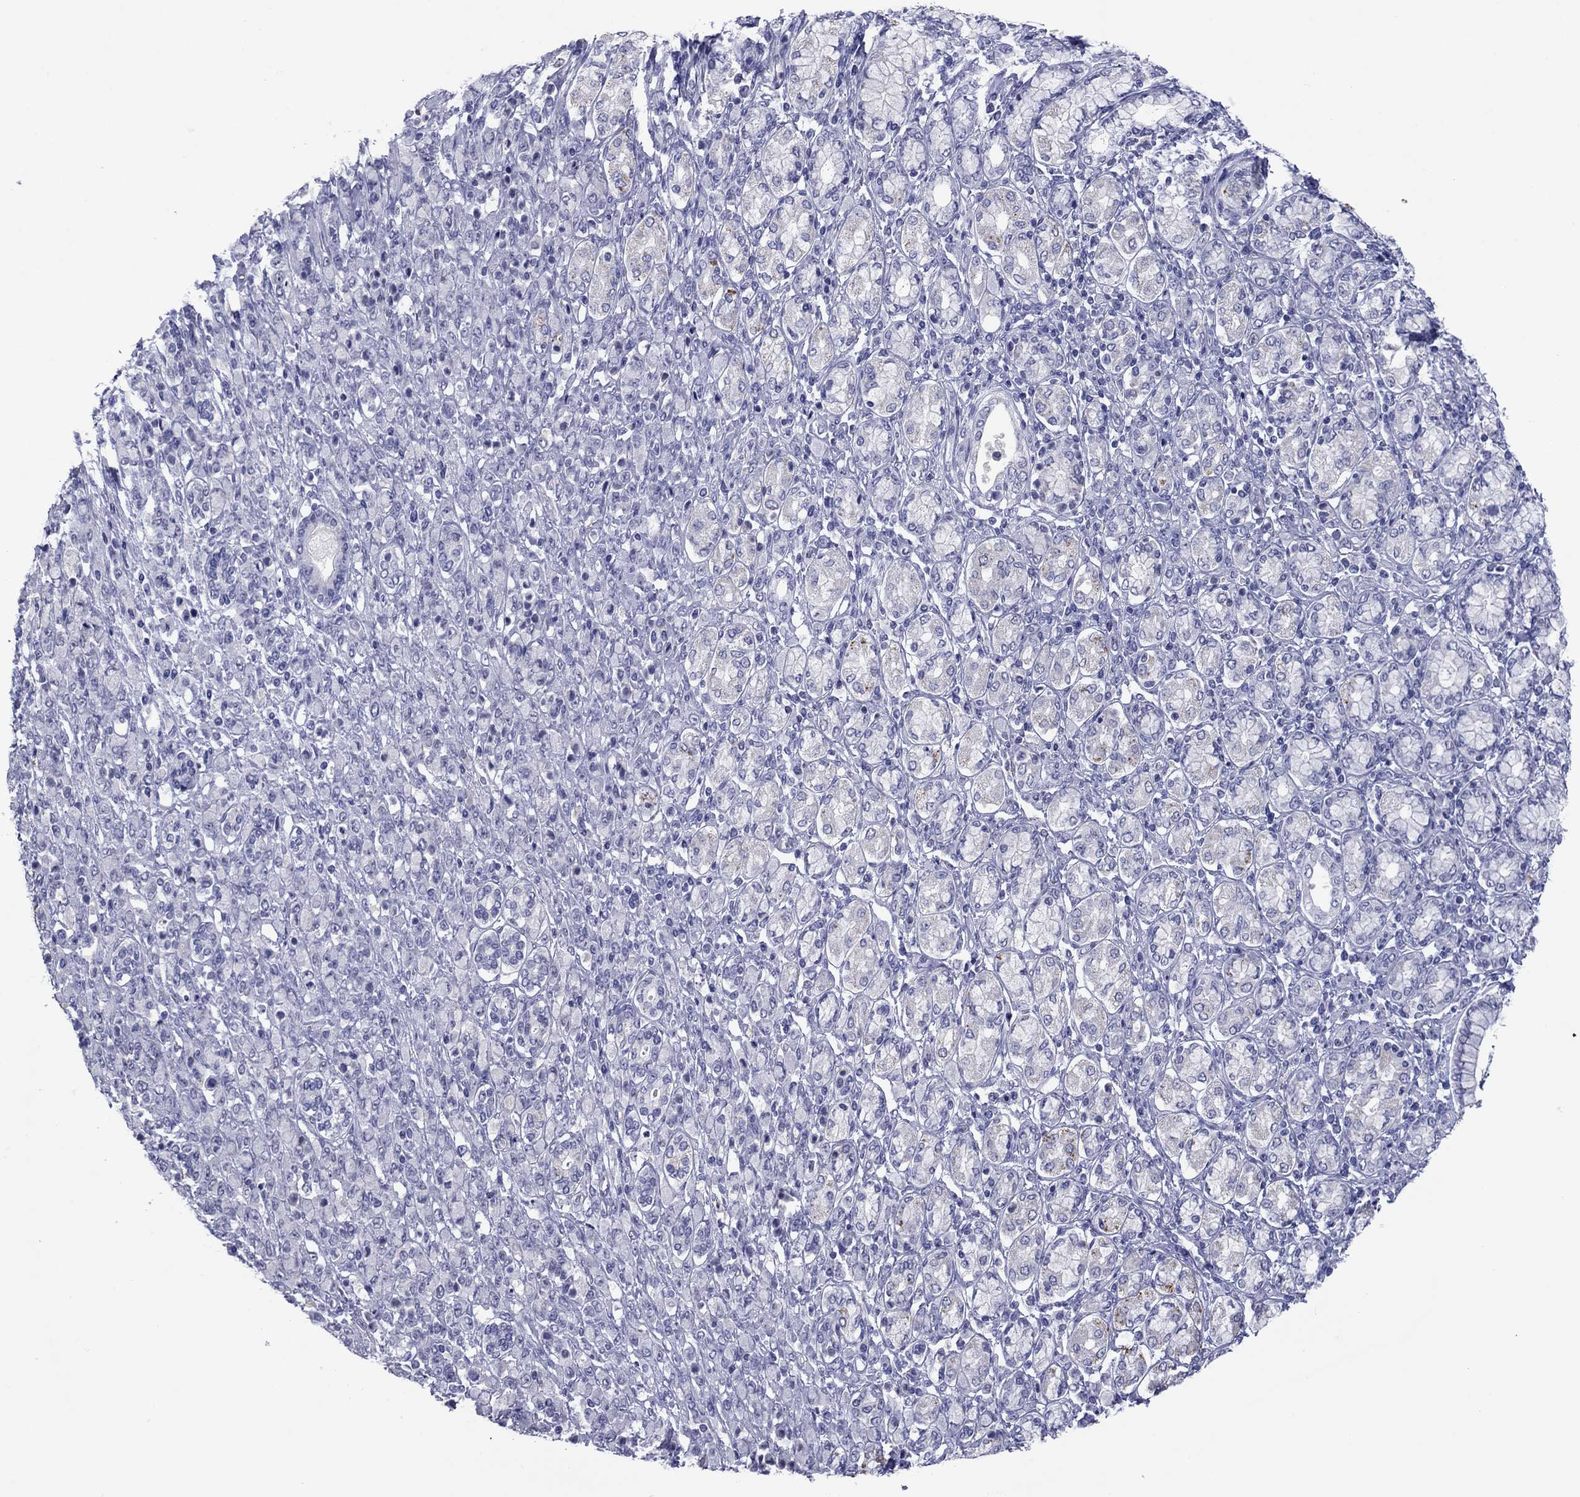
{"staining": {"intensity": "negative", "quantity": "none", "location": "none"}, "tissue": "stomach cancer", "cell_type": "Tumor cells", "image_type": "cancer", "snomed": [{"axis": "morphology", "description": "Normal tissue, NOS"}, {"axis": "morphology", "description": "Adenocarcinoma, NOS"}, {"axis": "topography", "description": "Stomach"}], "caption": "Immunohistochemical staining of stomach cancer demonstrates no significant positivity in tumor cells.", "gene": "TCFL5", "patient": {"sex": "female", "age": 79}}